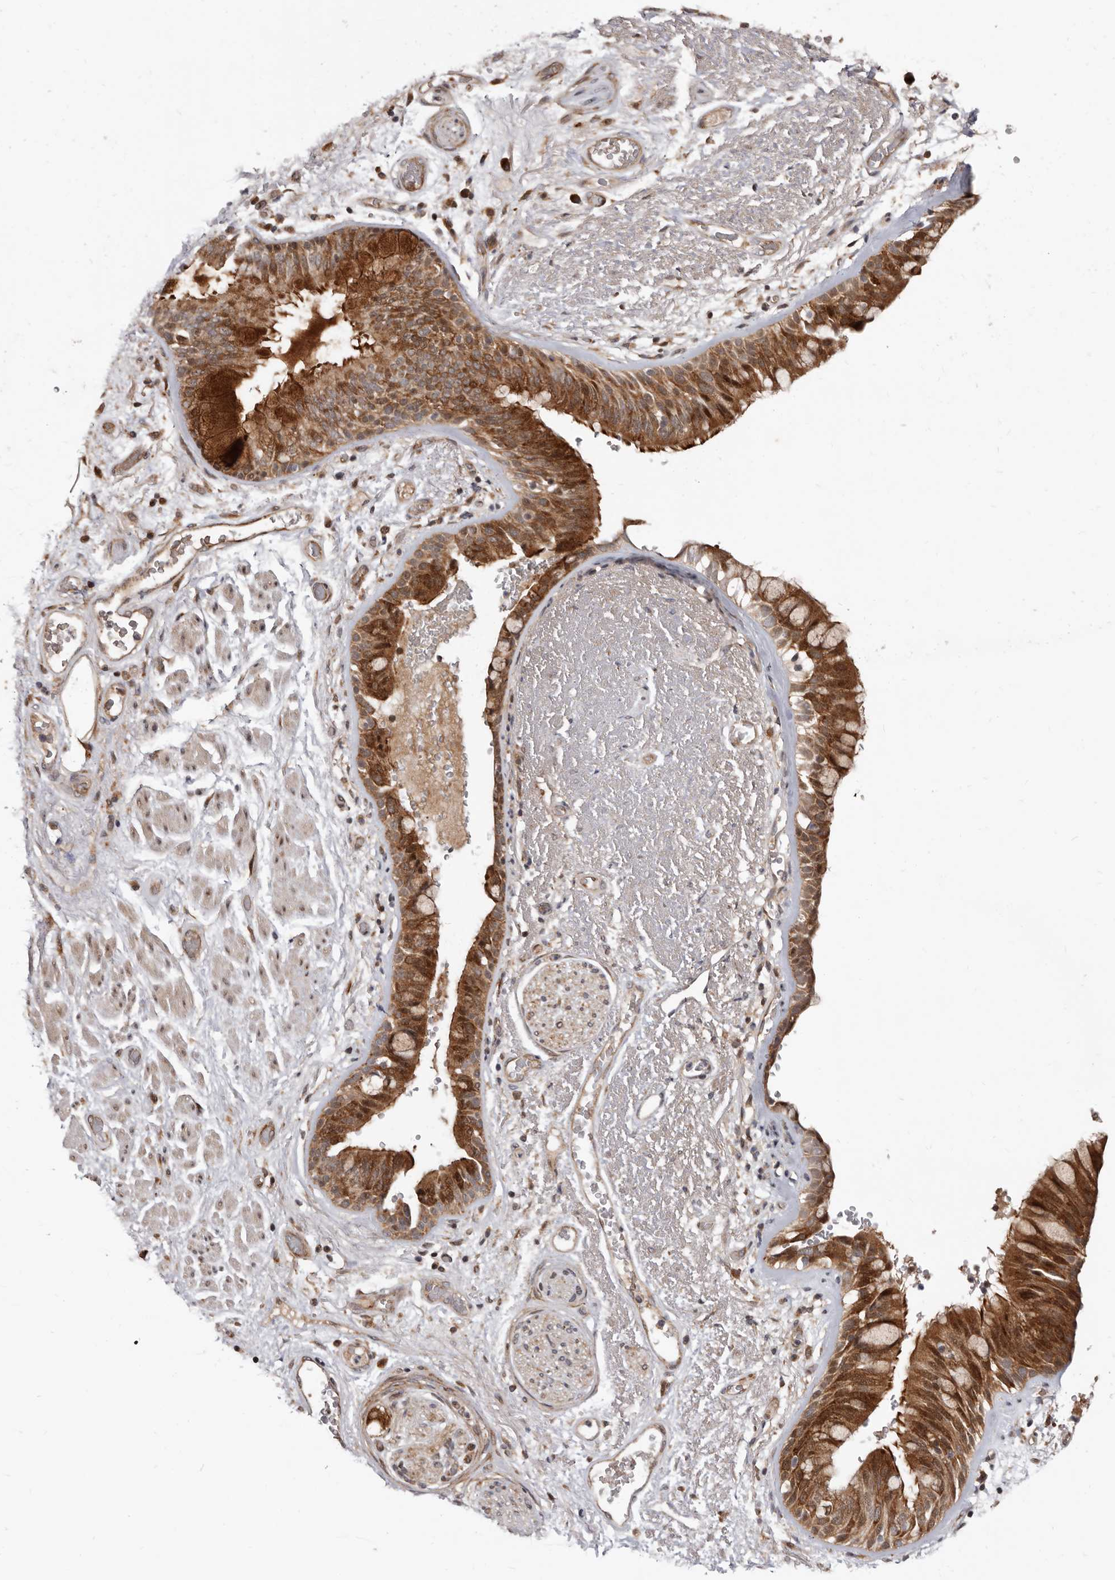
{"staining": {"intensity": "moderate", "quantity": ">75%", "location": "cytoplasmic/membranous"}, "tissue": "bronchus", "cell_type": "Respiratory epithelial cells", "image_type": "normal", "snomed": [{"axis": "morphology", "description": "Normal tissue, NOS"}, {"axis": "morphology", "description": "Squamous cell carcinoma, NOS"}, {"axis": "topography", "description": "Lymph node"}, {"axis": "topography", "description": "Bronchus"}, {"axis": "topography", "description": "Lung"}], "caption": "High-power microscopy captured an immunohistochemistry (IHC) micrograph of benign bronchus, revealing moderate cytoplasmic/membranous positivity in approximately >75% of respiratory epithelial cells. (Stains: DAB (3,3'-diaminobenzidine) in brown, nuclei in blue, Microscopy: brightfield microscopy at high magnification).", "gene": "WEE2", "patient": {"sex": "male", "age": 66}}